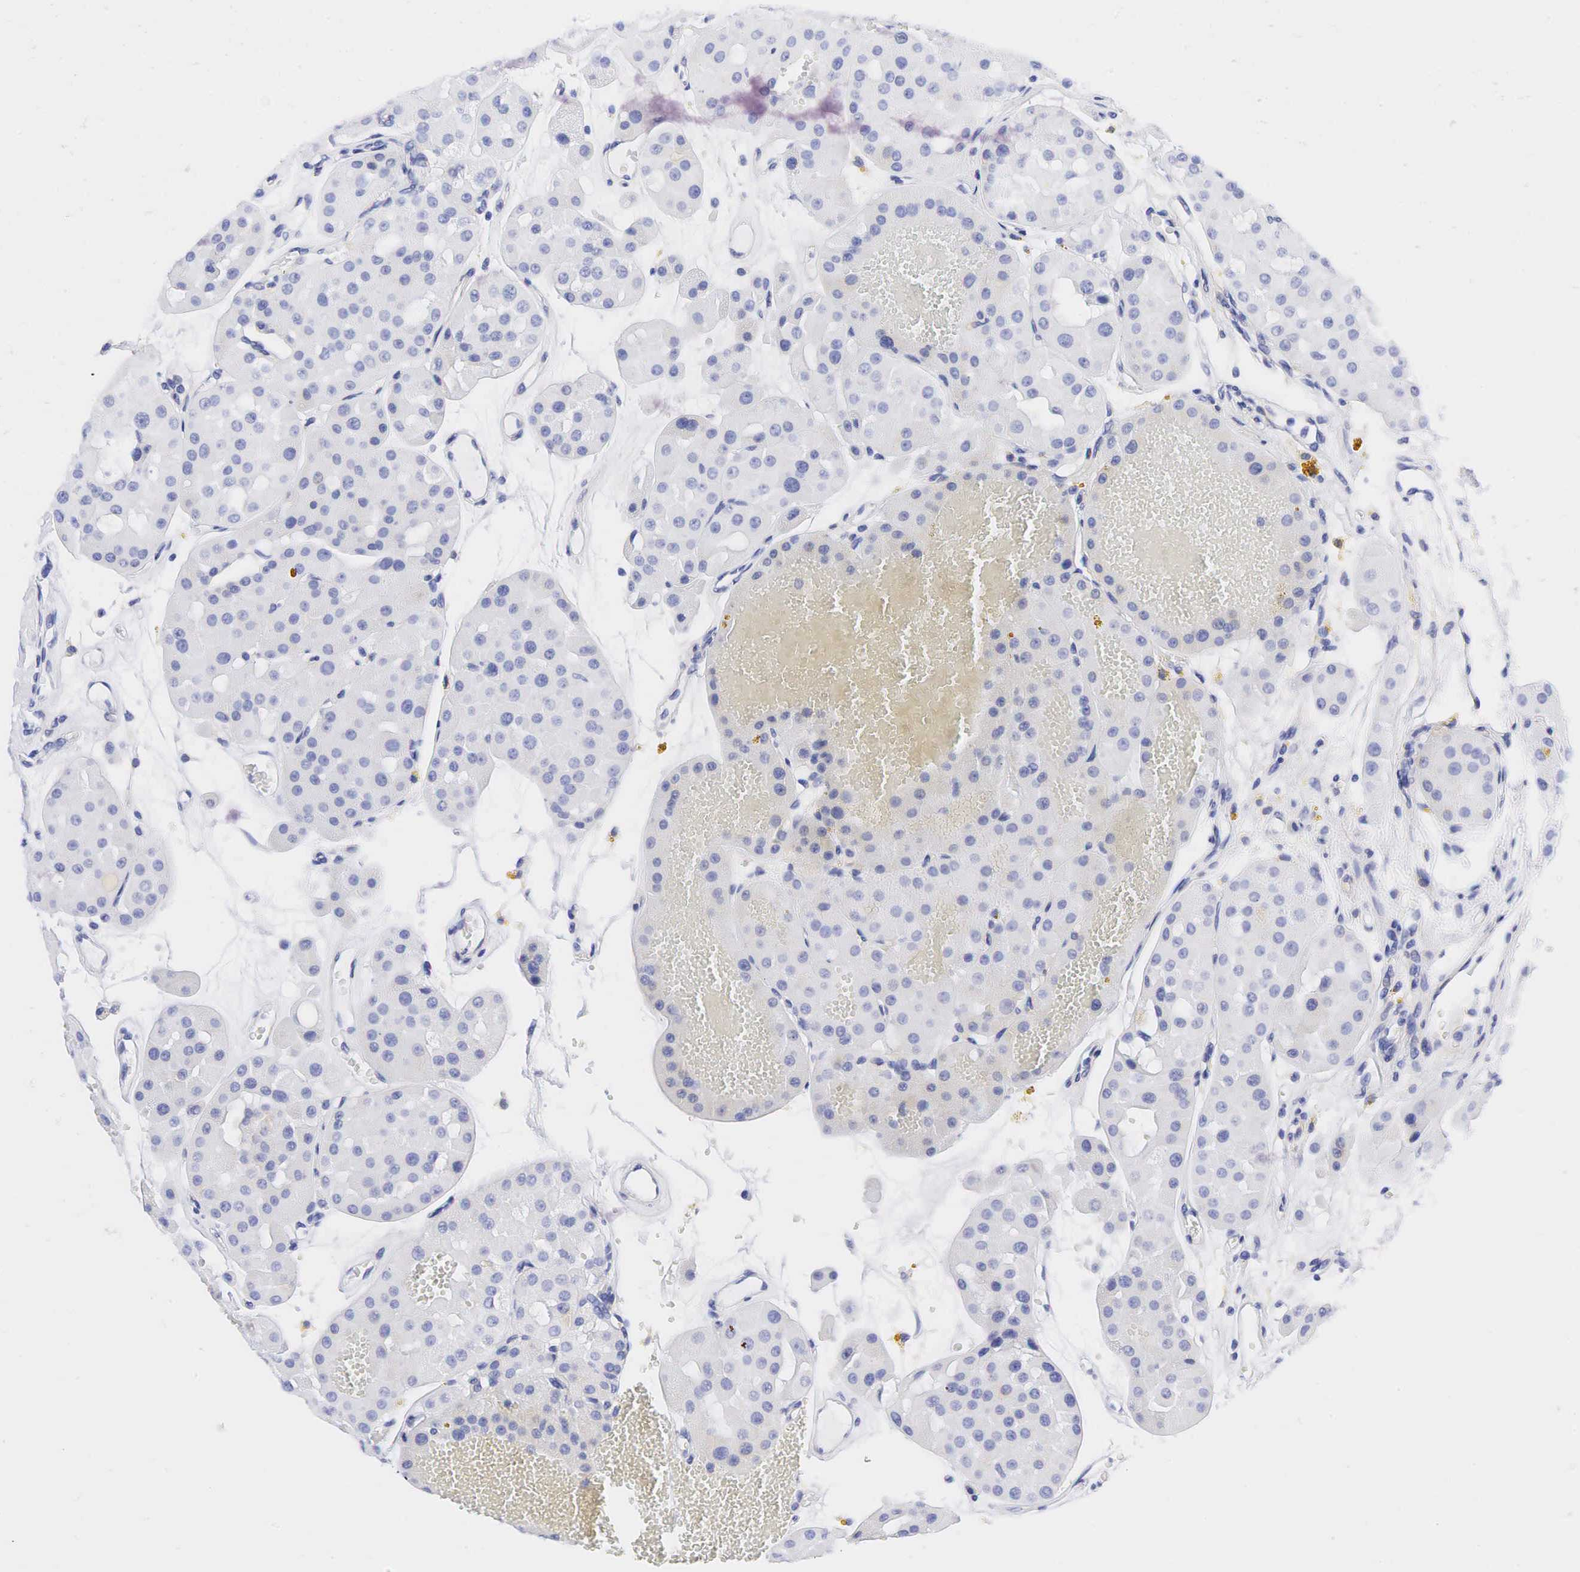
{"staining": {"intensity": "negative", "quantity": "none", "location": "none"}, "tissue": "renal cancer", "cell_type": "Tumor cells", "image_type": "cancer", "snomed": [{"axis": "morphology", "description": "Adenocarcinoma, uncertain malignant potential"}, {"axis": "topography", "description": "Kidney"}], "caption": "Renal cancer was stained to show a protein in brown. There is no significant positivity in tumor cells.", "gene": "CALD1", "patient": {"sex": "male", "age": 63}}